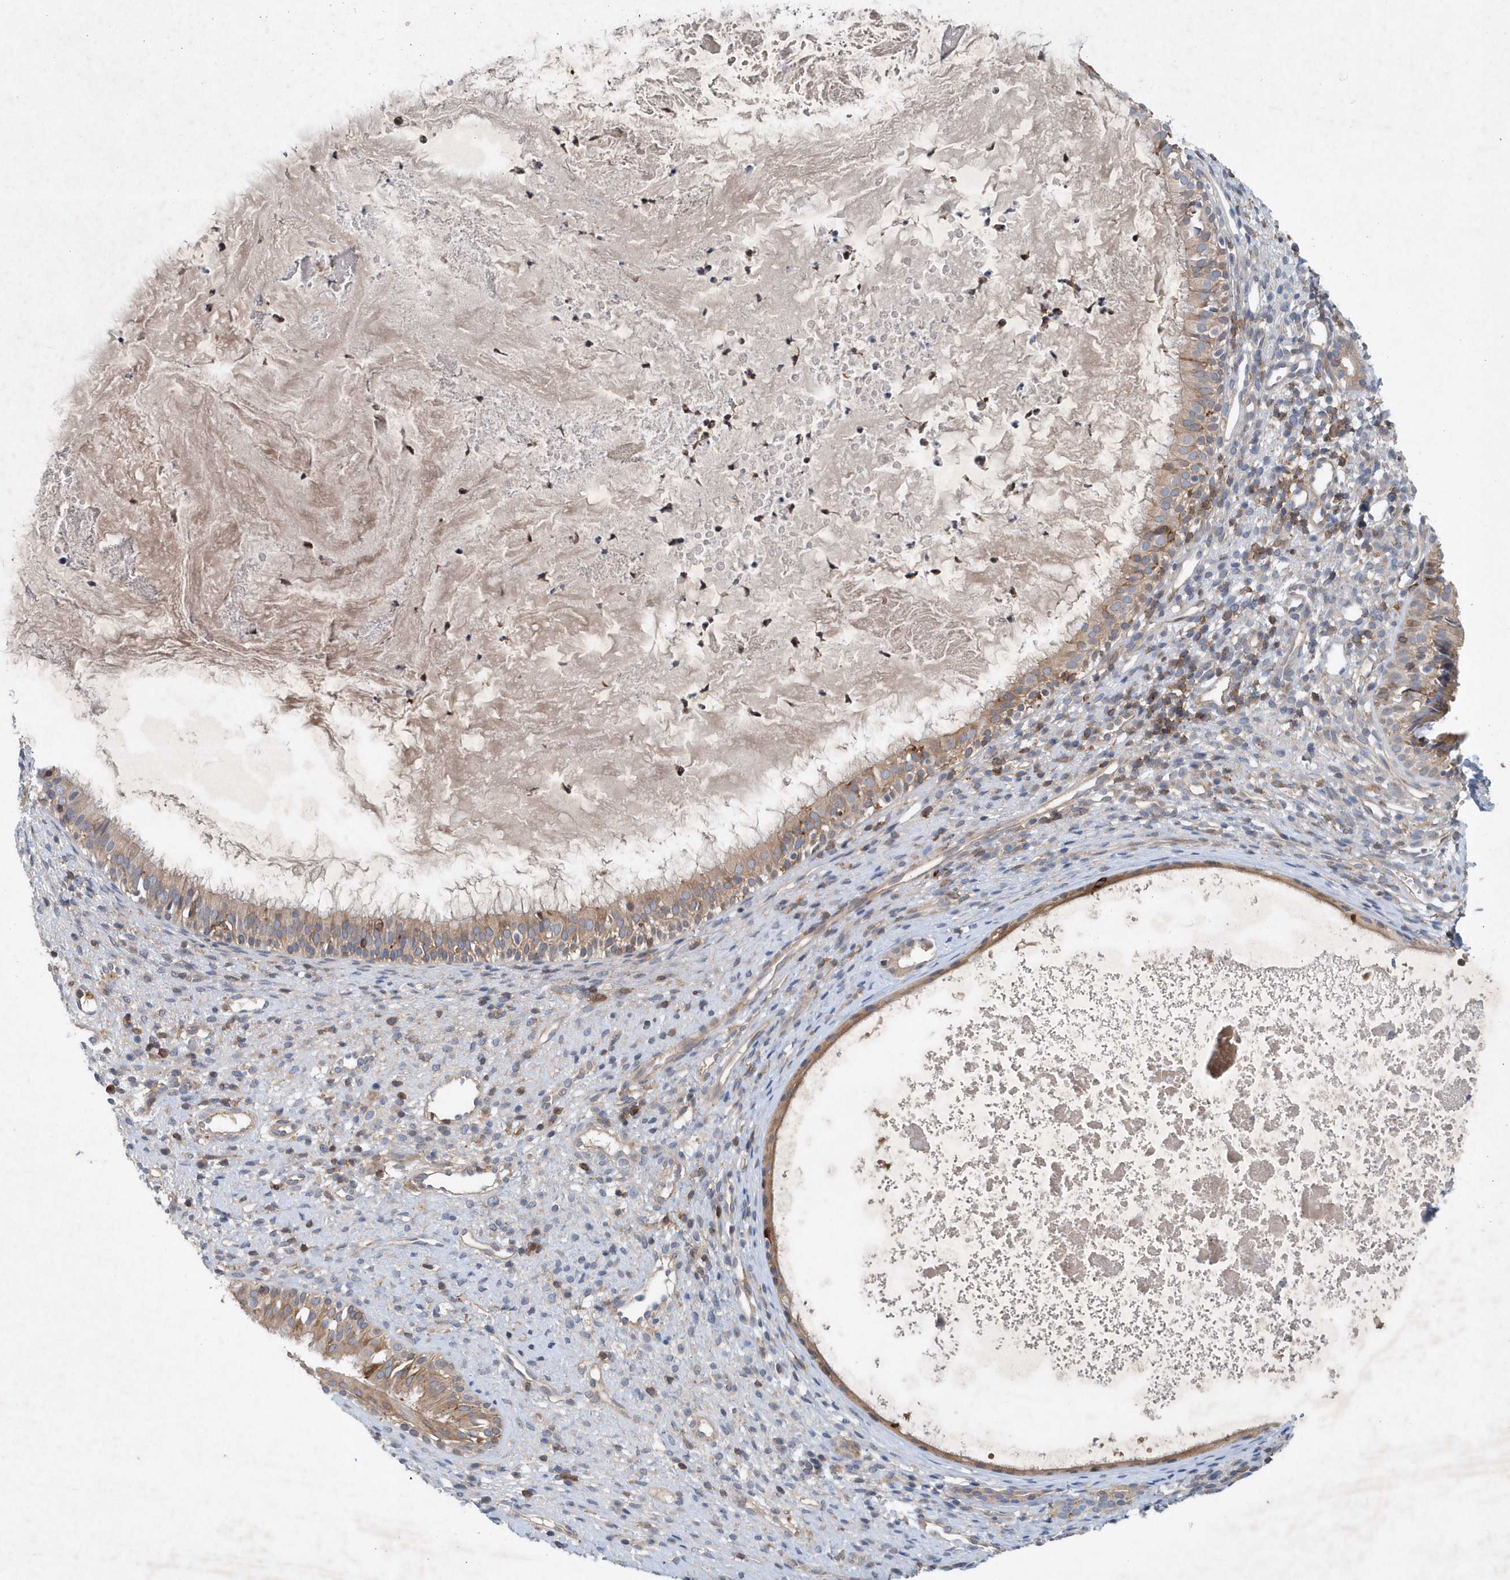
{"staining": {"intensity": "weak", "quantity": ">75%", "location": "cytoplasmic/membranous"}, "tissue": "nasopharynx", "cell_type": "Respiratory epithelial cells", "image_type": "normal", "snomed": [{"axis": "morphology", "description": "Normal tissue, NOS"}, {"axis": "topography", "description": "Nasopharynx"}], "caption": "Weak cytoplasmic/membranous protein positivity is seen in approximately >75% of respiratory epithelial cells in nasopharynx.", "gene": "P2RY10", "patient": {"sex": "male", "age": 22}}